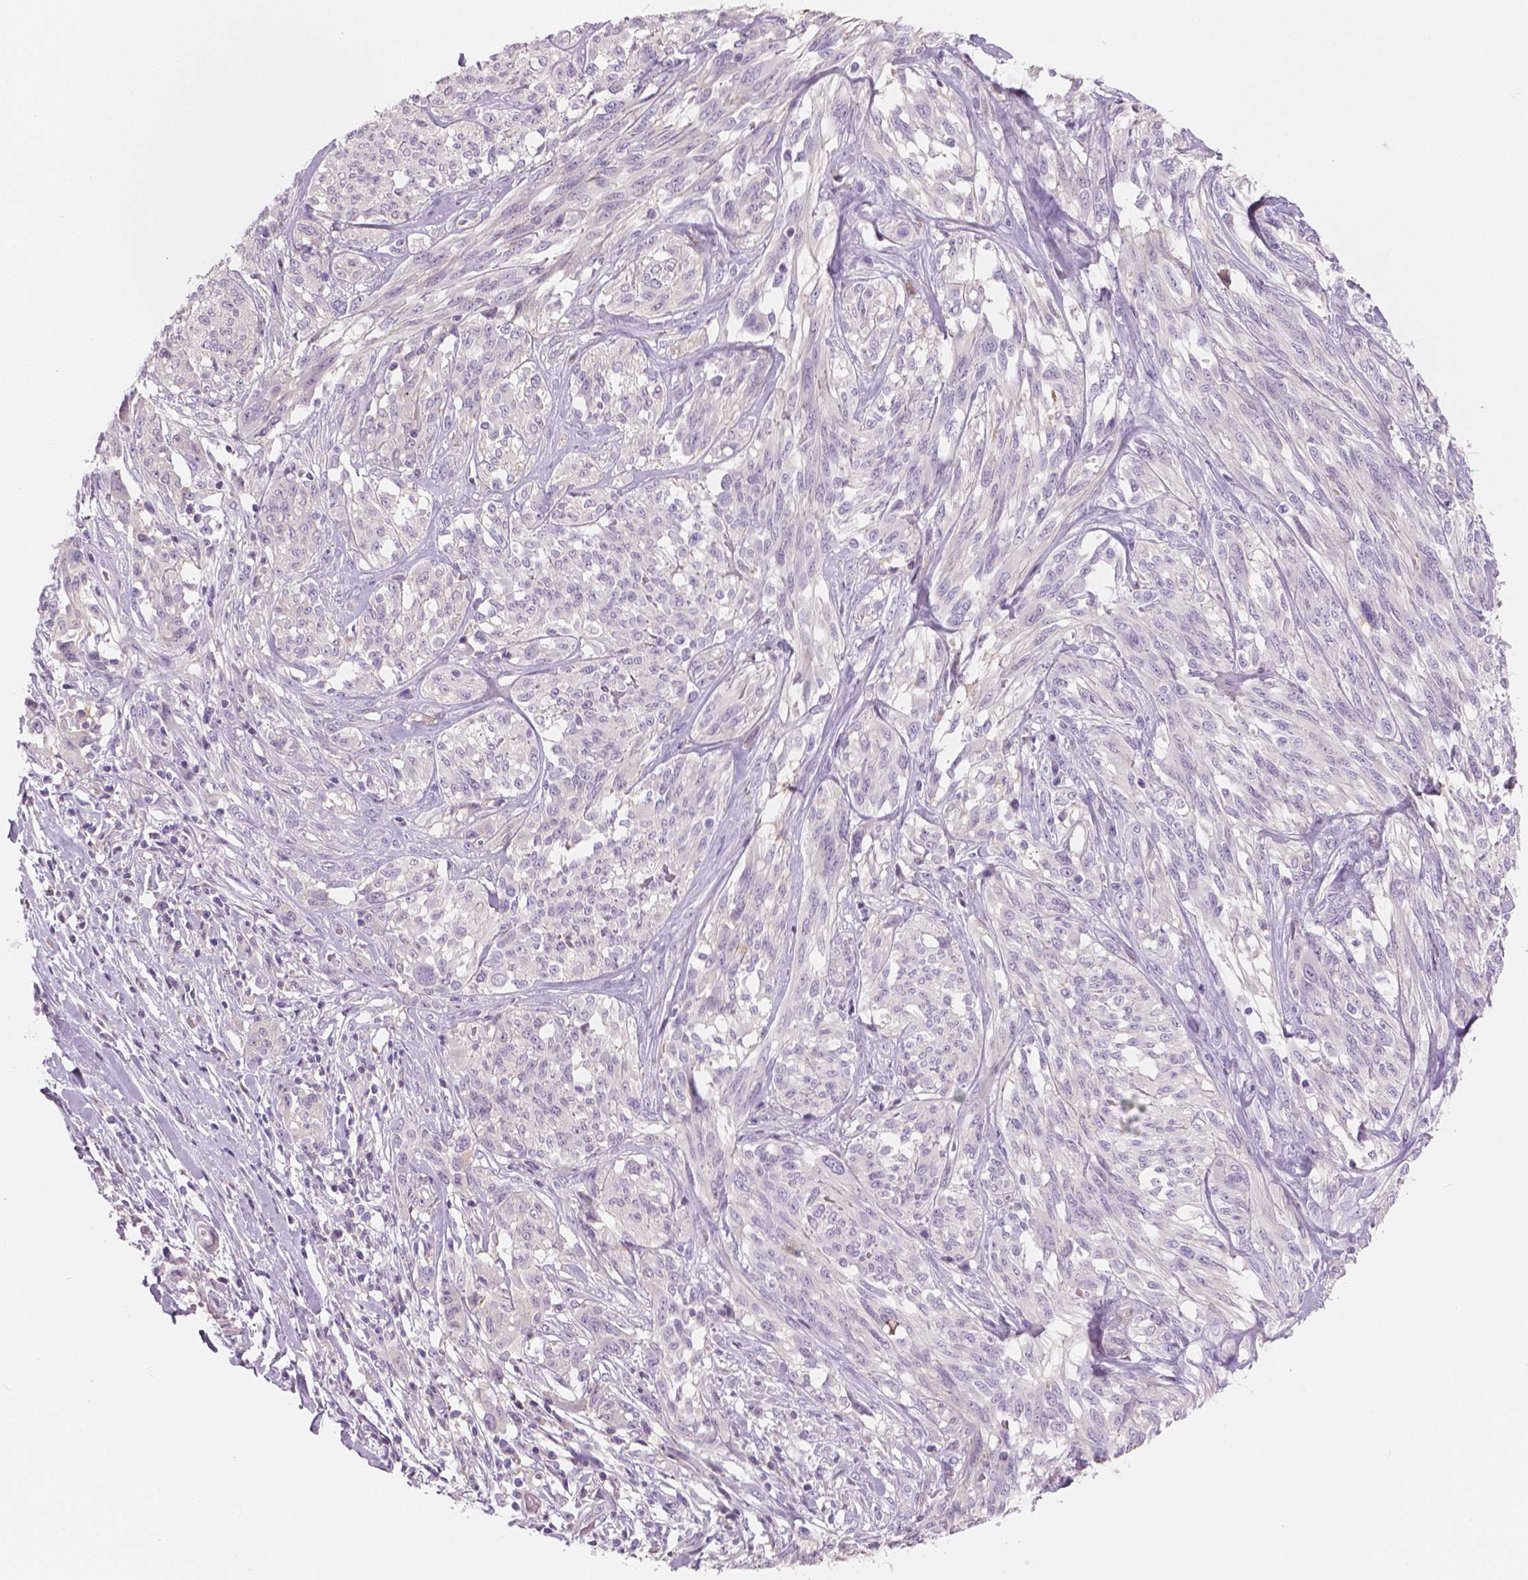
{"staining": {"intensity": "negative", "quantity": "none", "location": "none"}, "tissue": "melanoma", "cell_type": "Tumor cells", "image_type": "cancer", "snomed": [{"axis": "morphology", "description": "Malignant melanoma, NOS"}, {"axis": "topography", "description": "Skin"}], "caption": "High magnification brightfield microscopy of malignant melanoma stained with DAB (3,3'-diaminobenzidine) (brown) and counterstained with hematoxylin (blue): tumor cells show no significant positivity.", "gene": "APOA4", "patient": {"sex": "female", "age": 91}}